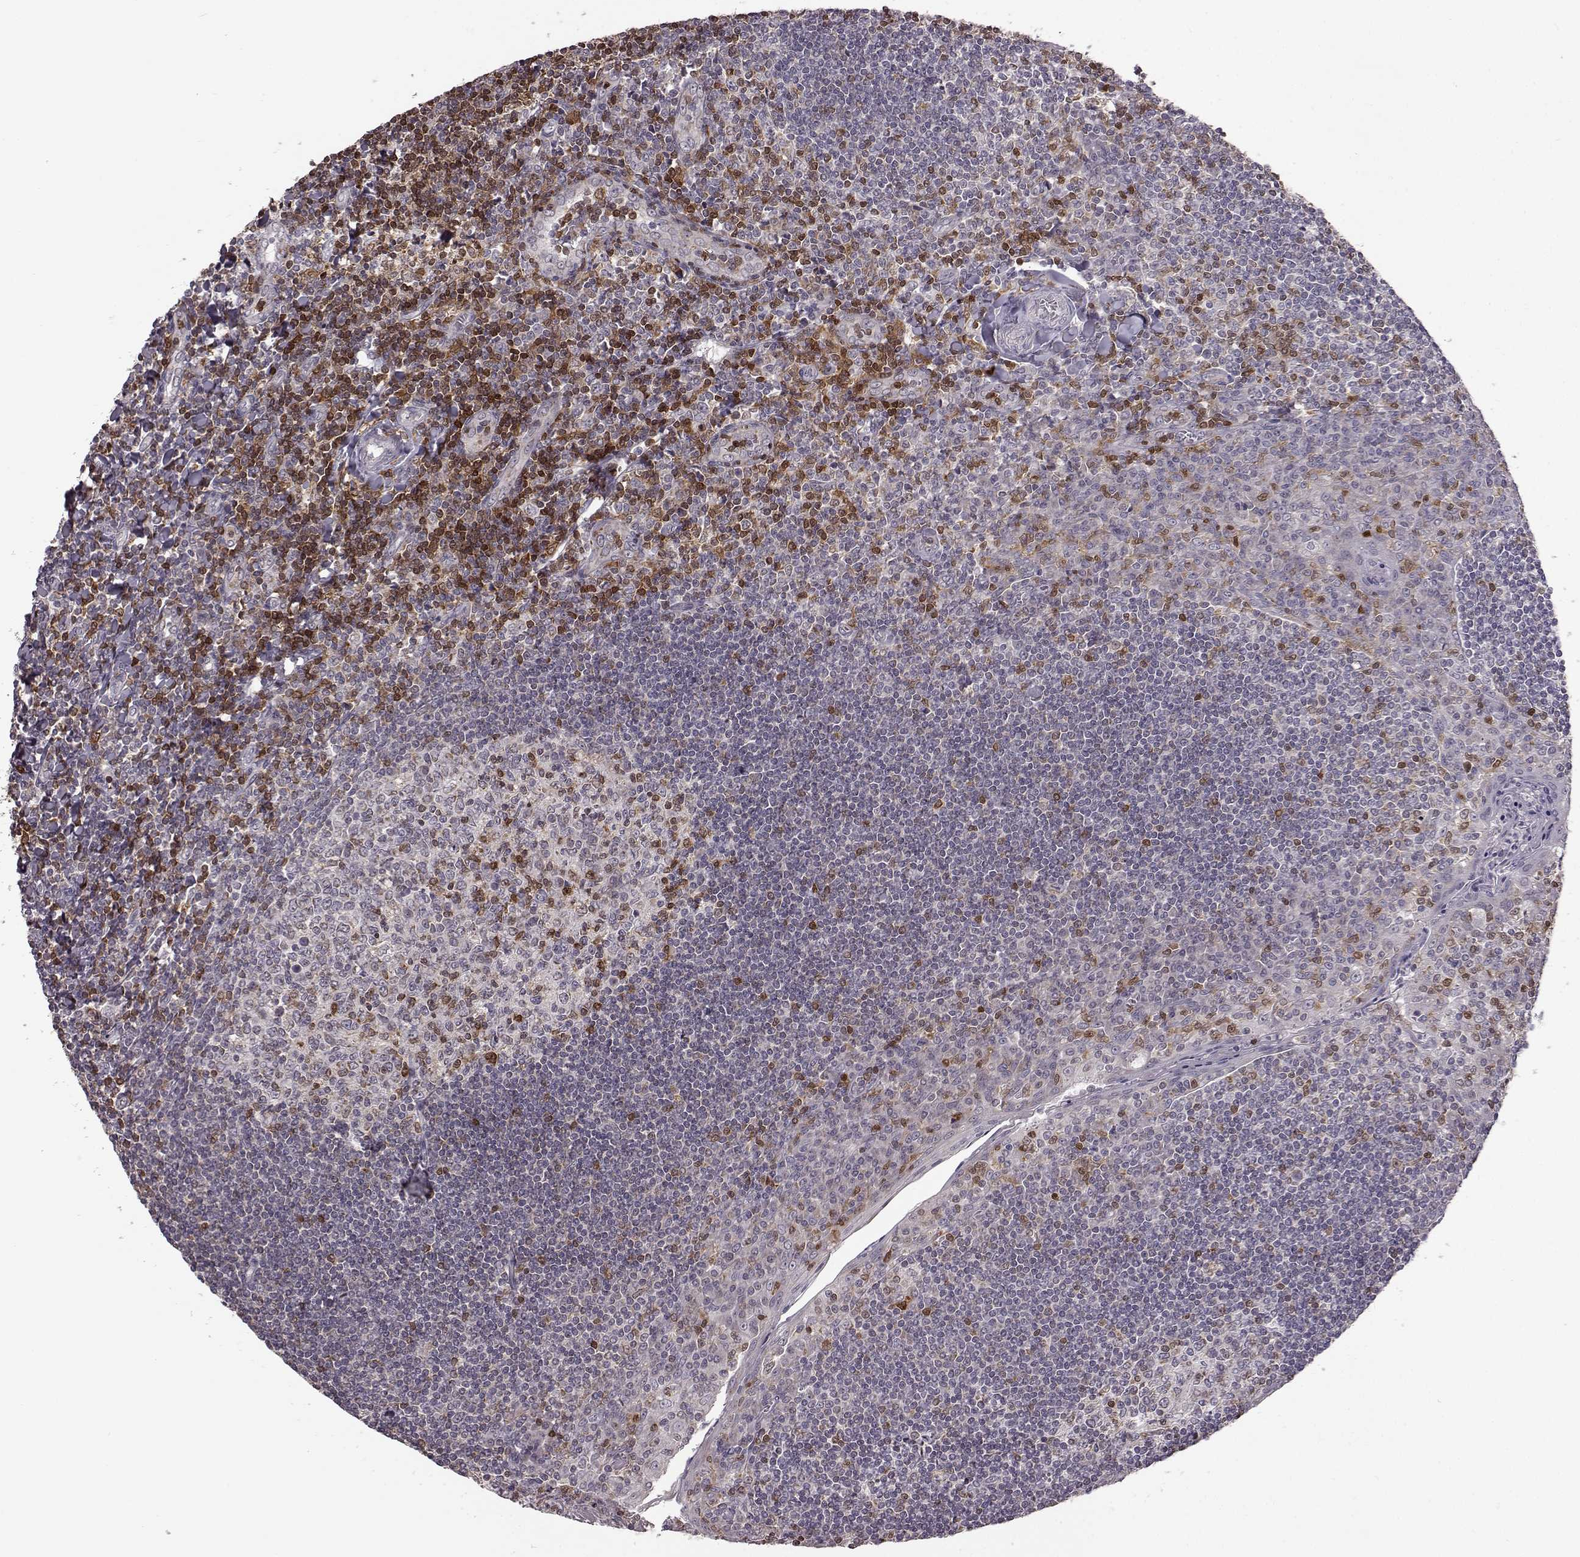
{"staining": {"intensity": "strong", "quantity": "25%-75%", "location": "cytoplasmic/membranous"}, "tissue": "tonsil", "cell_type": "Germinal center cells", "image_type": "normal", "snomed": [{"axis": "morphology", "description": "Normal tissue, NOS"}, {"axis": "topography", "description": "Tonsil"}], "caption": "Immunohistochemical staining of benign human tonsil exhibits 25%-75% levels of strong cytoplasmic/membranous protein staining in about 25%-75% of germinal center cells. Using DAB (3,3'-diaminobenzidine) (brown) and hematoxylin (blue) stains, captured at high magnification using brightfield microscopy.", "gene": "DOK2", "patient": {"sex": "female", "age": 12}}